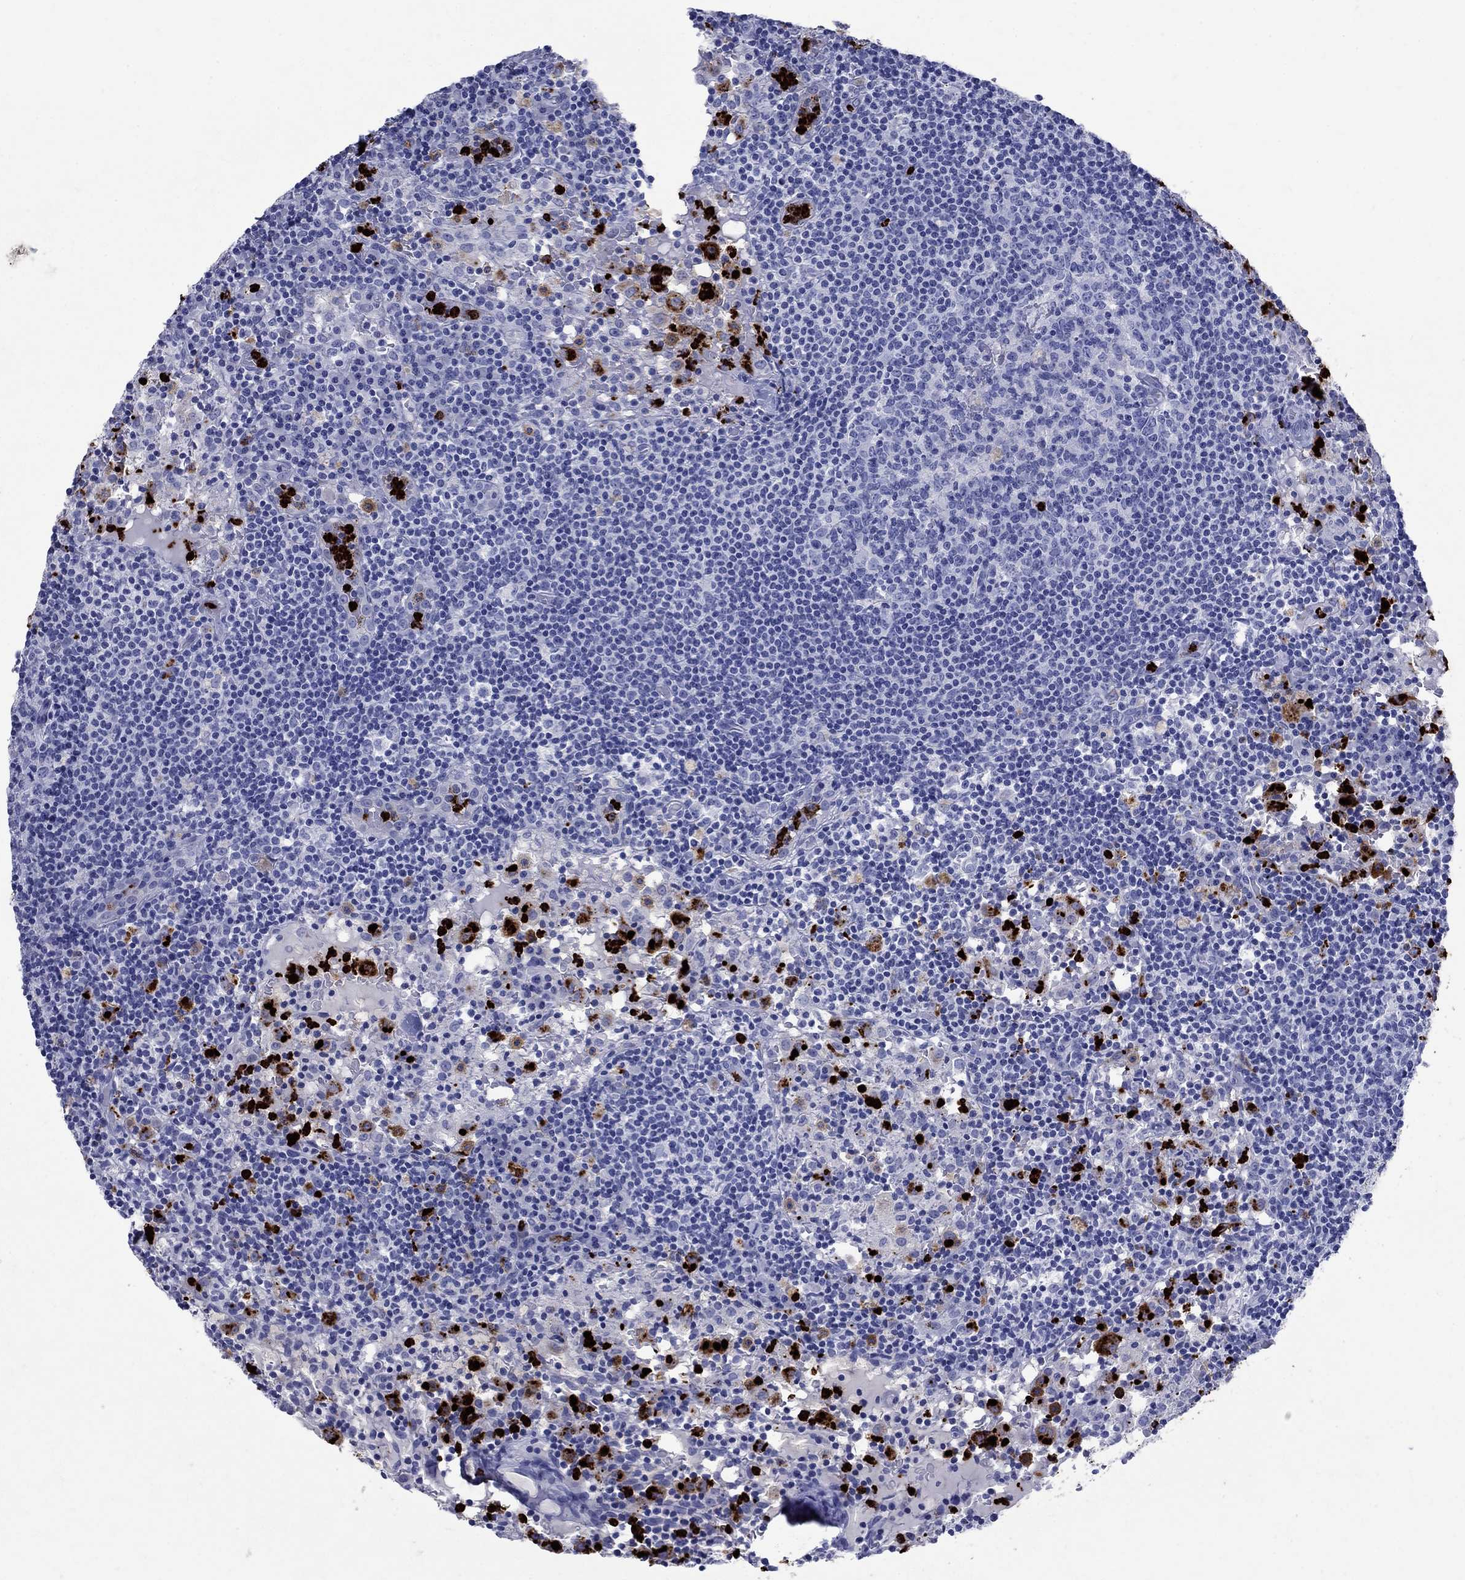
{"staining": {"intensity": "negative", "quantity": "none", "location": "none"}, "tissue": "lymph node", "cell_type": "Germinal center cells", "image_type": "normal", "snomed": [{"axis": "morphology", "description": "Normal tissue, NOS"}, {"axis": "topography", "description": "Lymph node"}], "caption": "The image shows no staining of germinal center cells in normal lymph node. The staining was performed using DAB to visualize the protein expression in brown, while the nuclei were stained in blue with hematoxylin (Magnification: 20x).", "gene": "AZU1", "patient": {"sex": "male", "age": 62}}